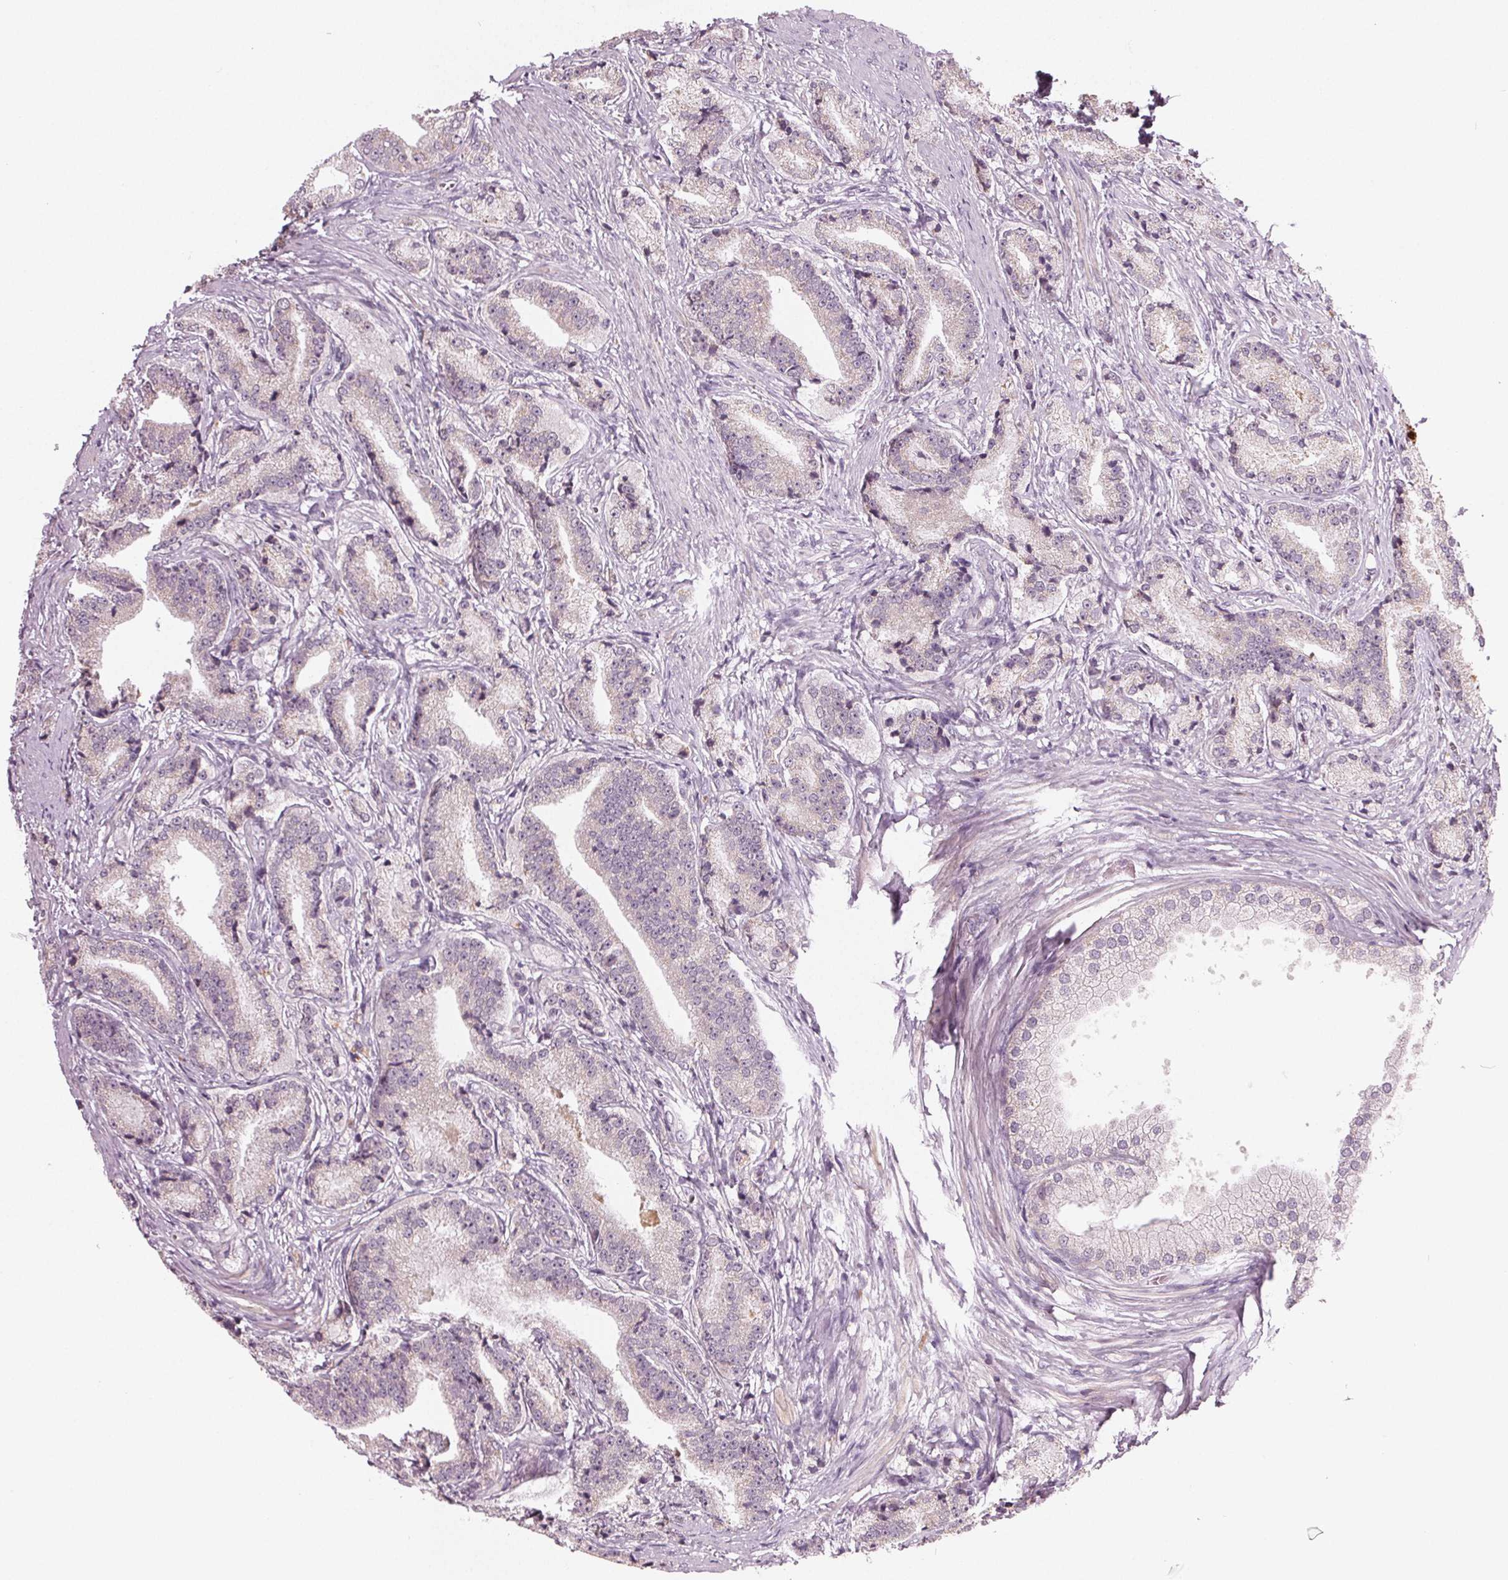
{"staining": {"intensity": "negative", "quantity": "none", "location": "none"}, "tissue": "prostate cancer", "cell_type": "Tumor cells", "image_type": "cancer", "snomed": [{"axis": "morphology", "description": "Adenocarcinoma, High grade"}, {"axis": "topography", "description": "Prostate and seminal vesicle, NOS"}], "caption": "A histopathology image of prostate high-grade adenocarcinoma stained for a protein demonstrates no brown staining in tumor cells.", "gene": "ZNF605", "patient": {"sex": "male", "age": 61}}